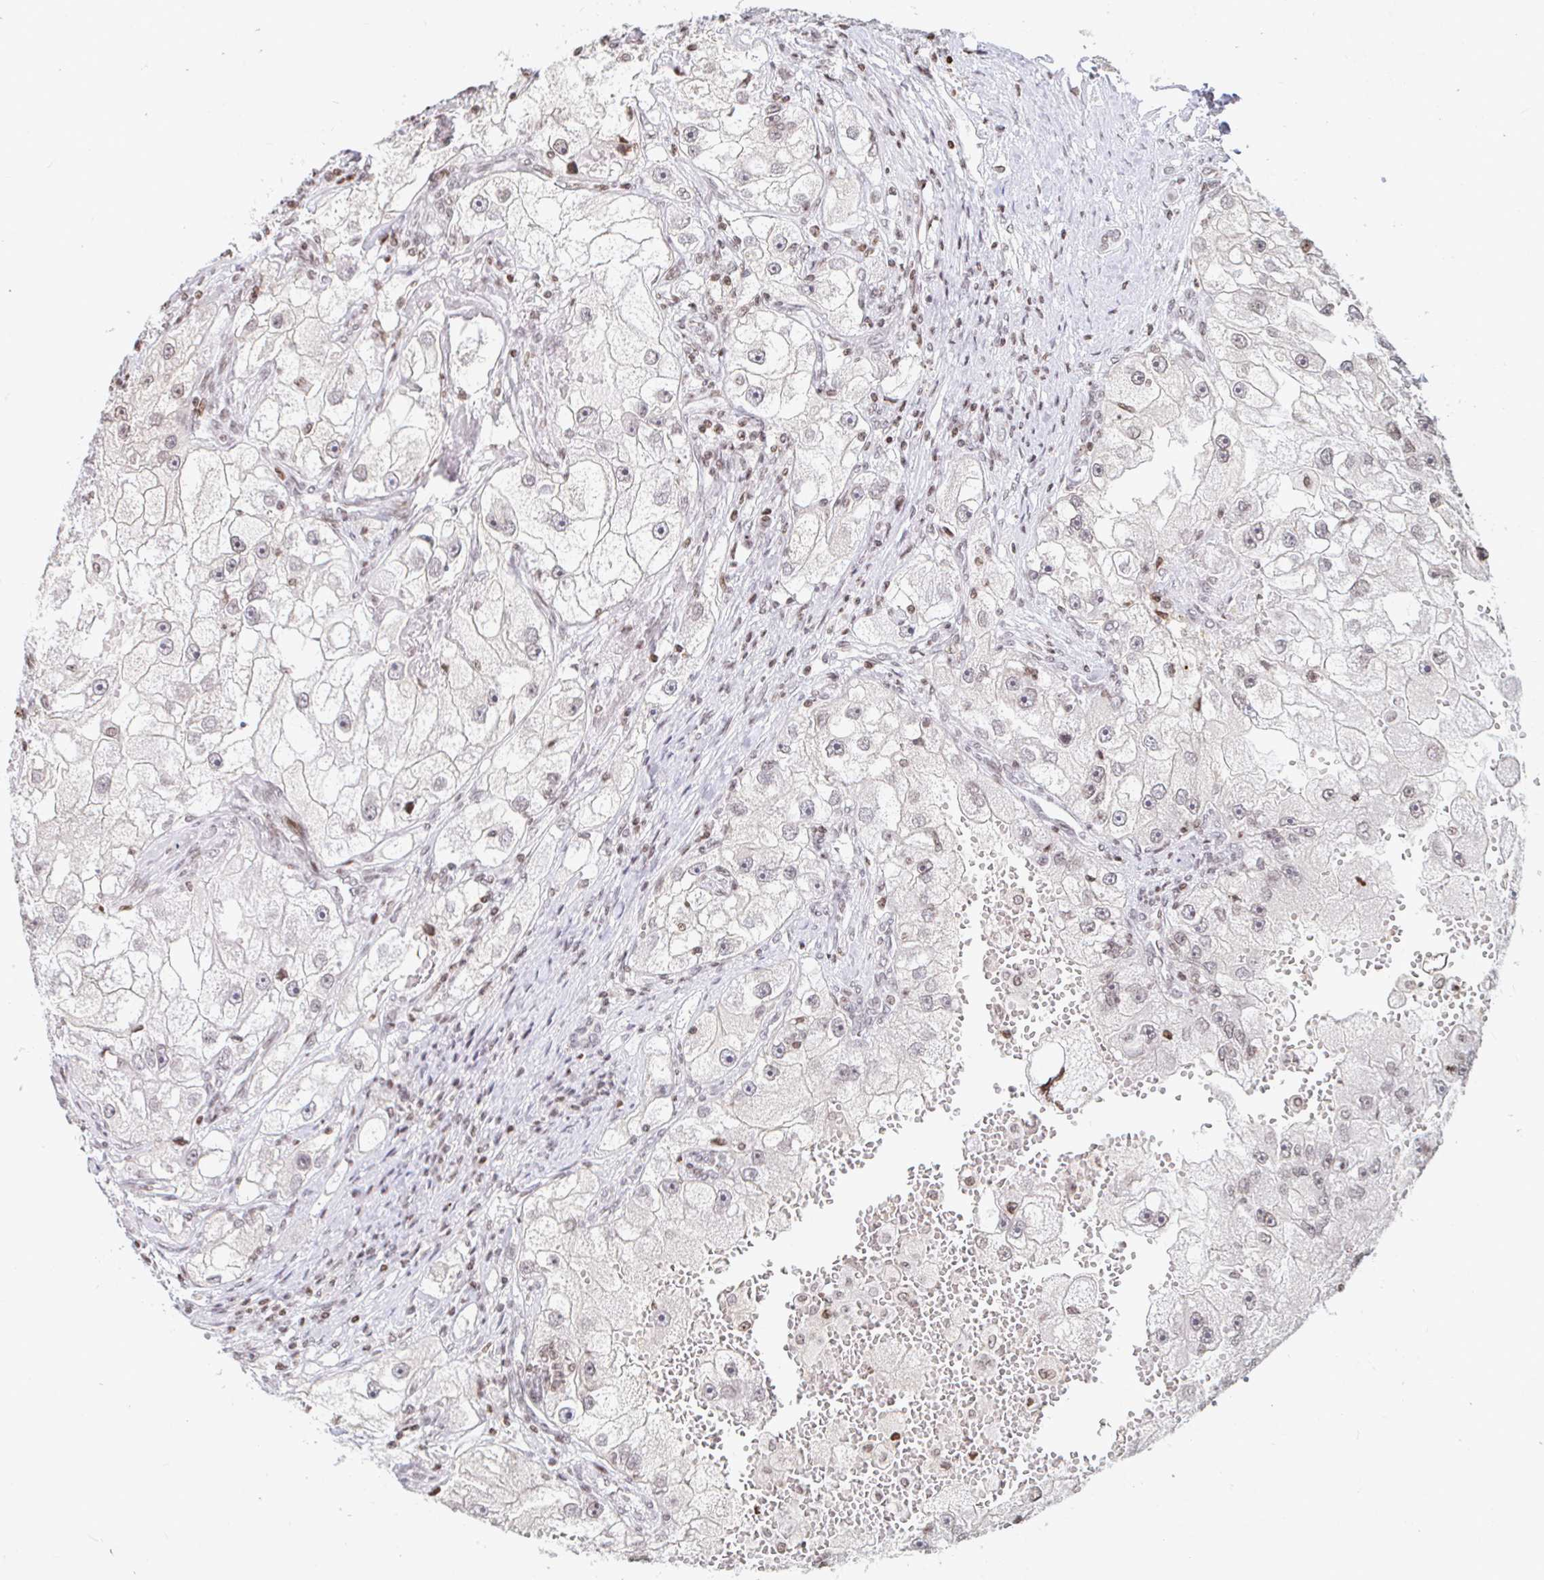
{"staining": {"intensity": "weak", "quantity": "25%-75%", "location": "nuclear"}, "tissue": "renal cancer", "cell_type": "Tumor cells", "image_type": "cancer", "snomed": [{"axis": "morphology", "description": "Adenocarcinoma, NOS"}, {"axis": "topography", "description": "Kidney"}], "caption": "Protein expression analysis of renal cancer demonstrates weak nuclear expression in about 25%-75% of tumor cells. The staining was performed using DAB to visualize the protein expression in brown, while the nuclei were stained in blue with hematoxylin (Magnification: 20x).", "gene": "HOXC10", "patient": {"sex": "male", "age": 63}}